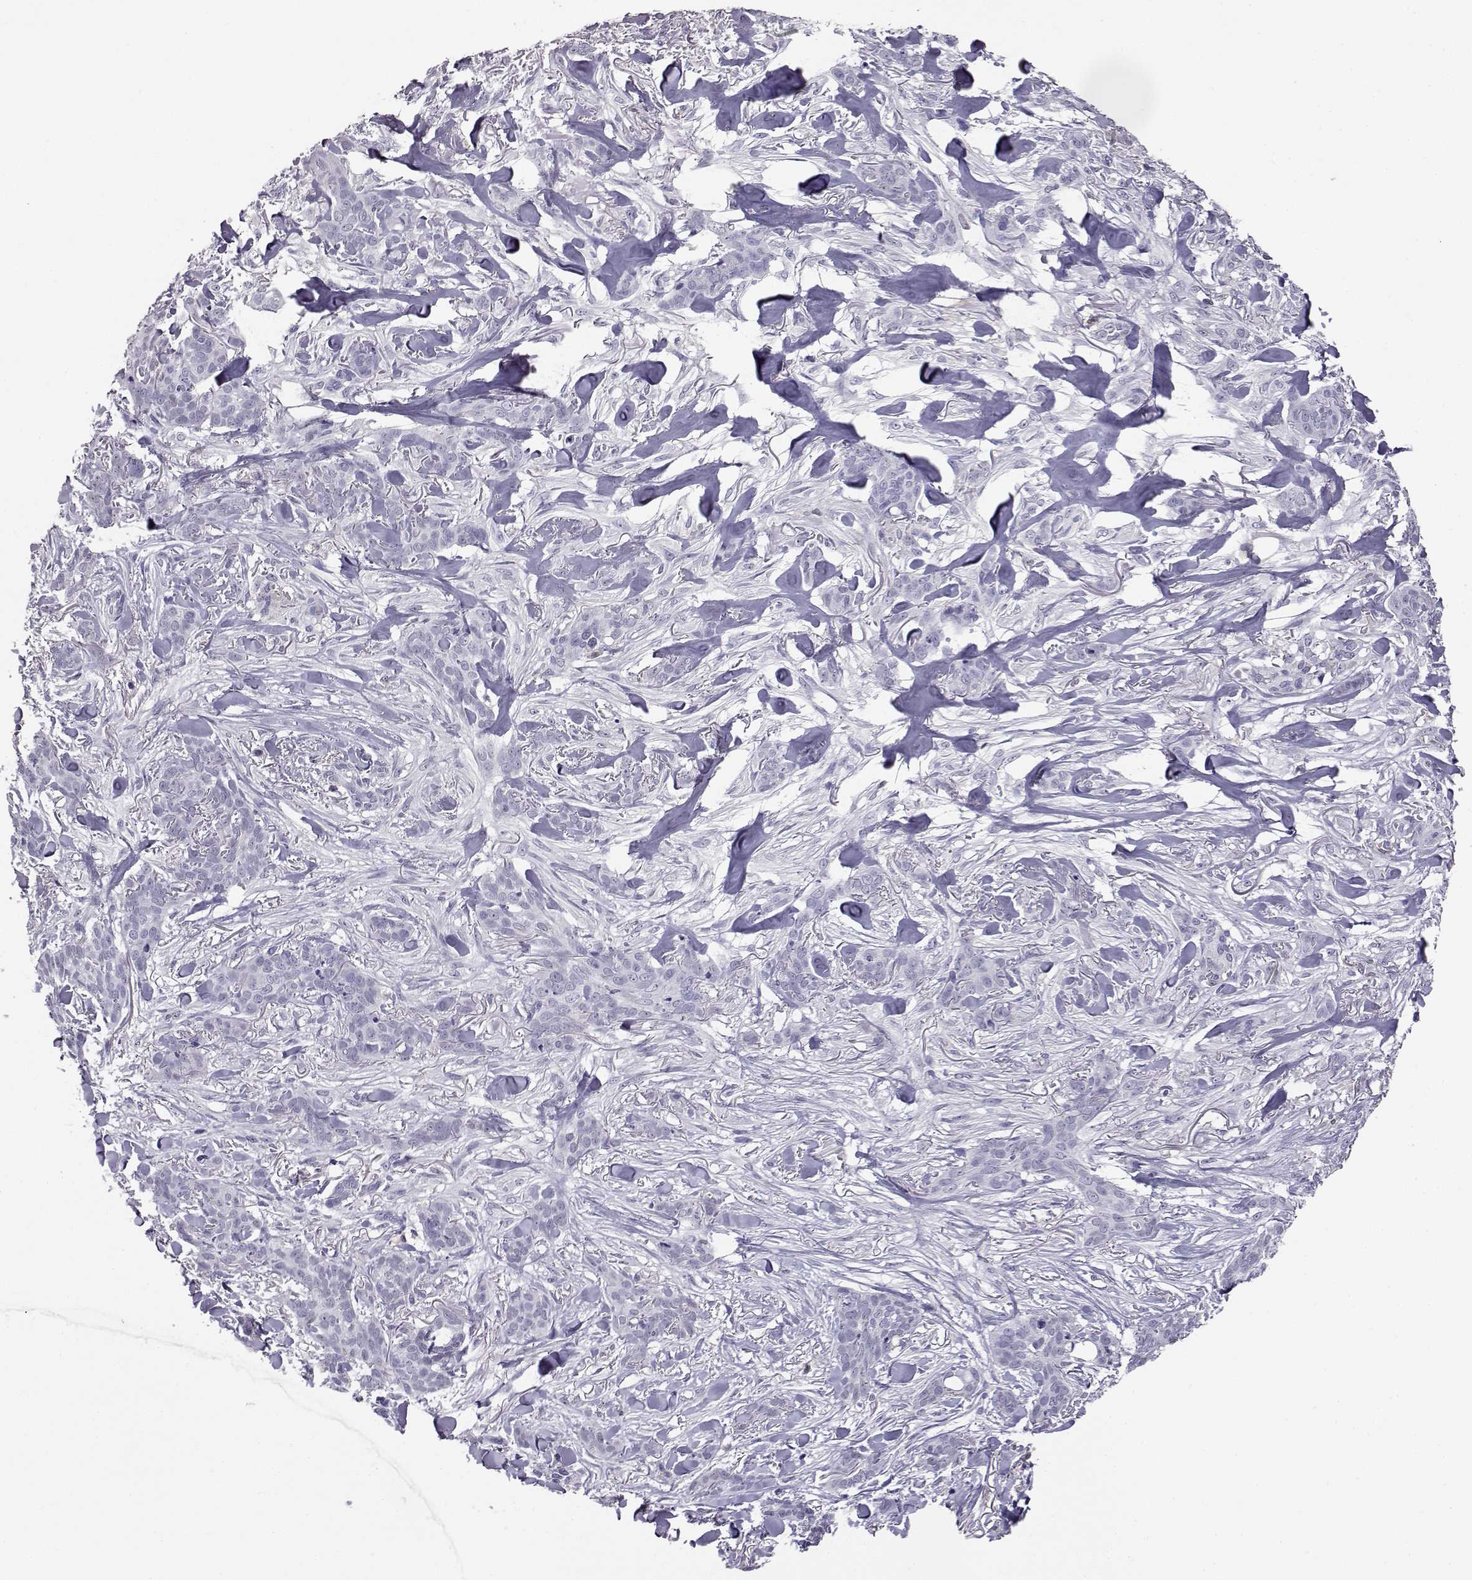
{"staining": {"intensity": "negative", "quantity": "none", "location": "none"}, "tissue": "skin cancer", "cell_type": "Tumor cells", "image_type": "cancer", "snomed": [{"axis": "morphology", "description": "Basal cell carcinoma"}, {"axis": "topography", "description": "Skin"}], "caption": "This is a photomicrograph of immunohistochemistry (IHC) staining of skin cancer, which shows no staining in tumor cells.", "gene": "AKR1B1", "patient": {"sex": "female", "age": 61}}